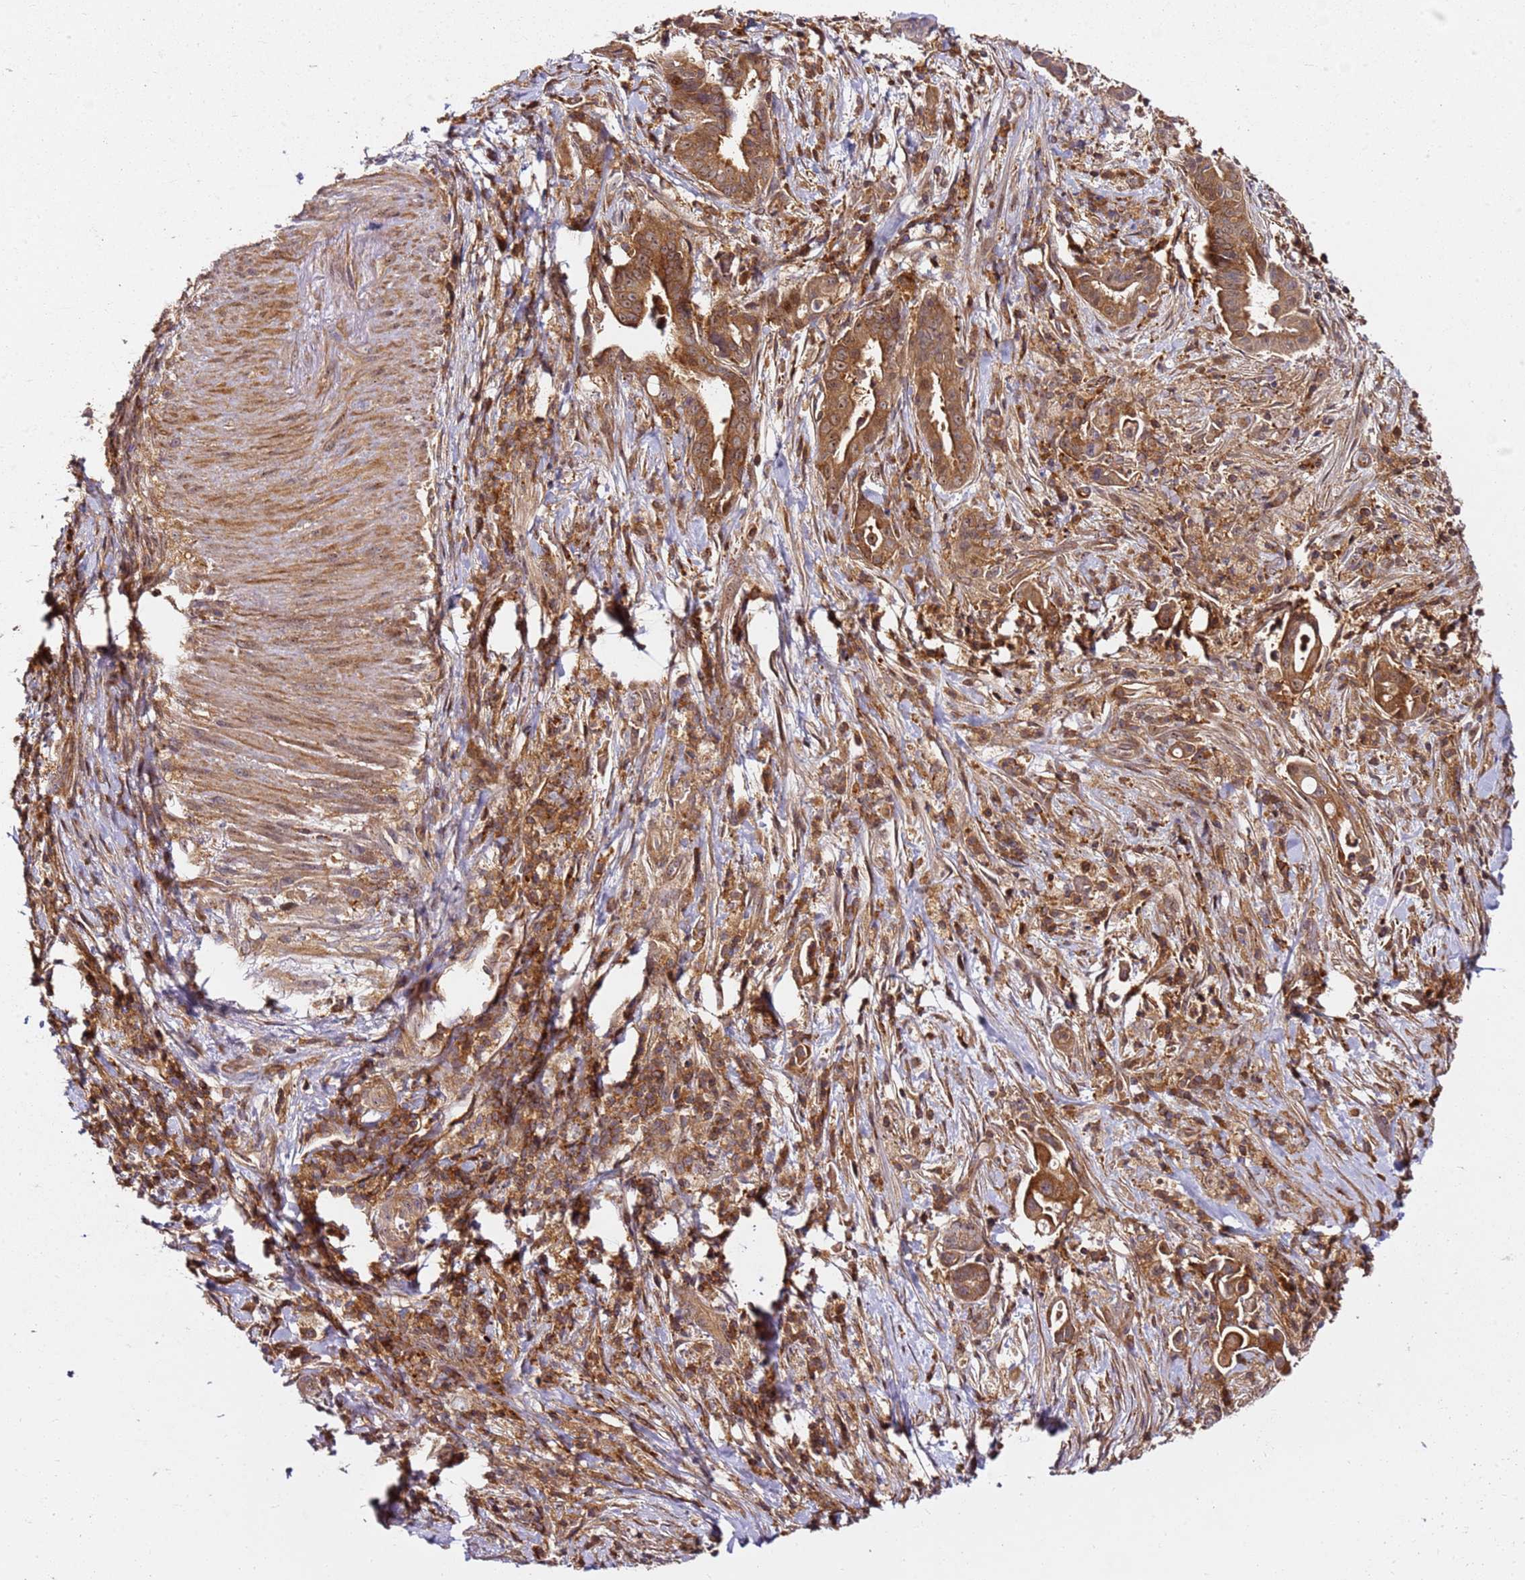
{"staining": {"intensity": "moderate", "quantity": ">75%", "location": "cytoplasmic/membranous"}, "tissue": "pancreatic cancer", "cell_type": "Tumor cells", "image_type": "cancer", "snomed": [{"axis": "morphology", "description": "Adenocarcinoma, NOS"}, {"axis": "topography", "description": "Pancreas"}], "caption": "Immunohistochemistry (IHC) micrograph of pancreatic cancer stained for a protein (brown), which exhibits medium levels of moderate cytoplasmic/membranous expression in approximately >75% of tumor cells.", "gene": "PRMT7", "patient": {"sex": "female", "age": 77}}